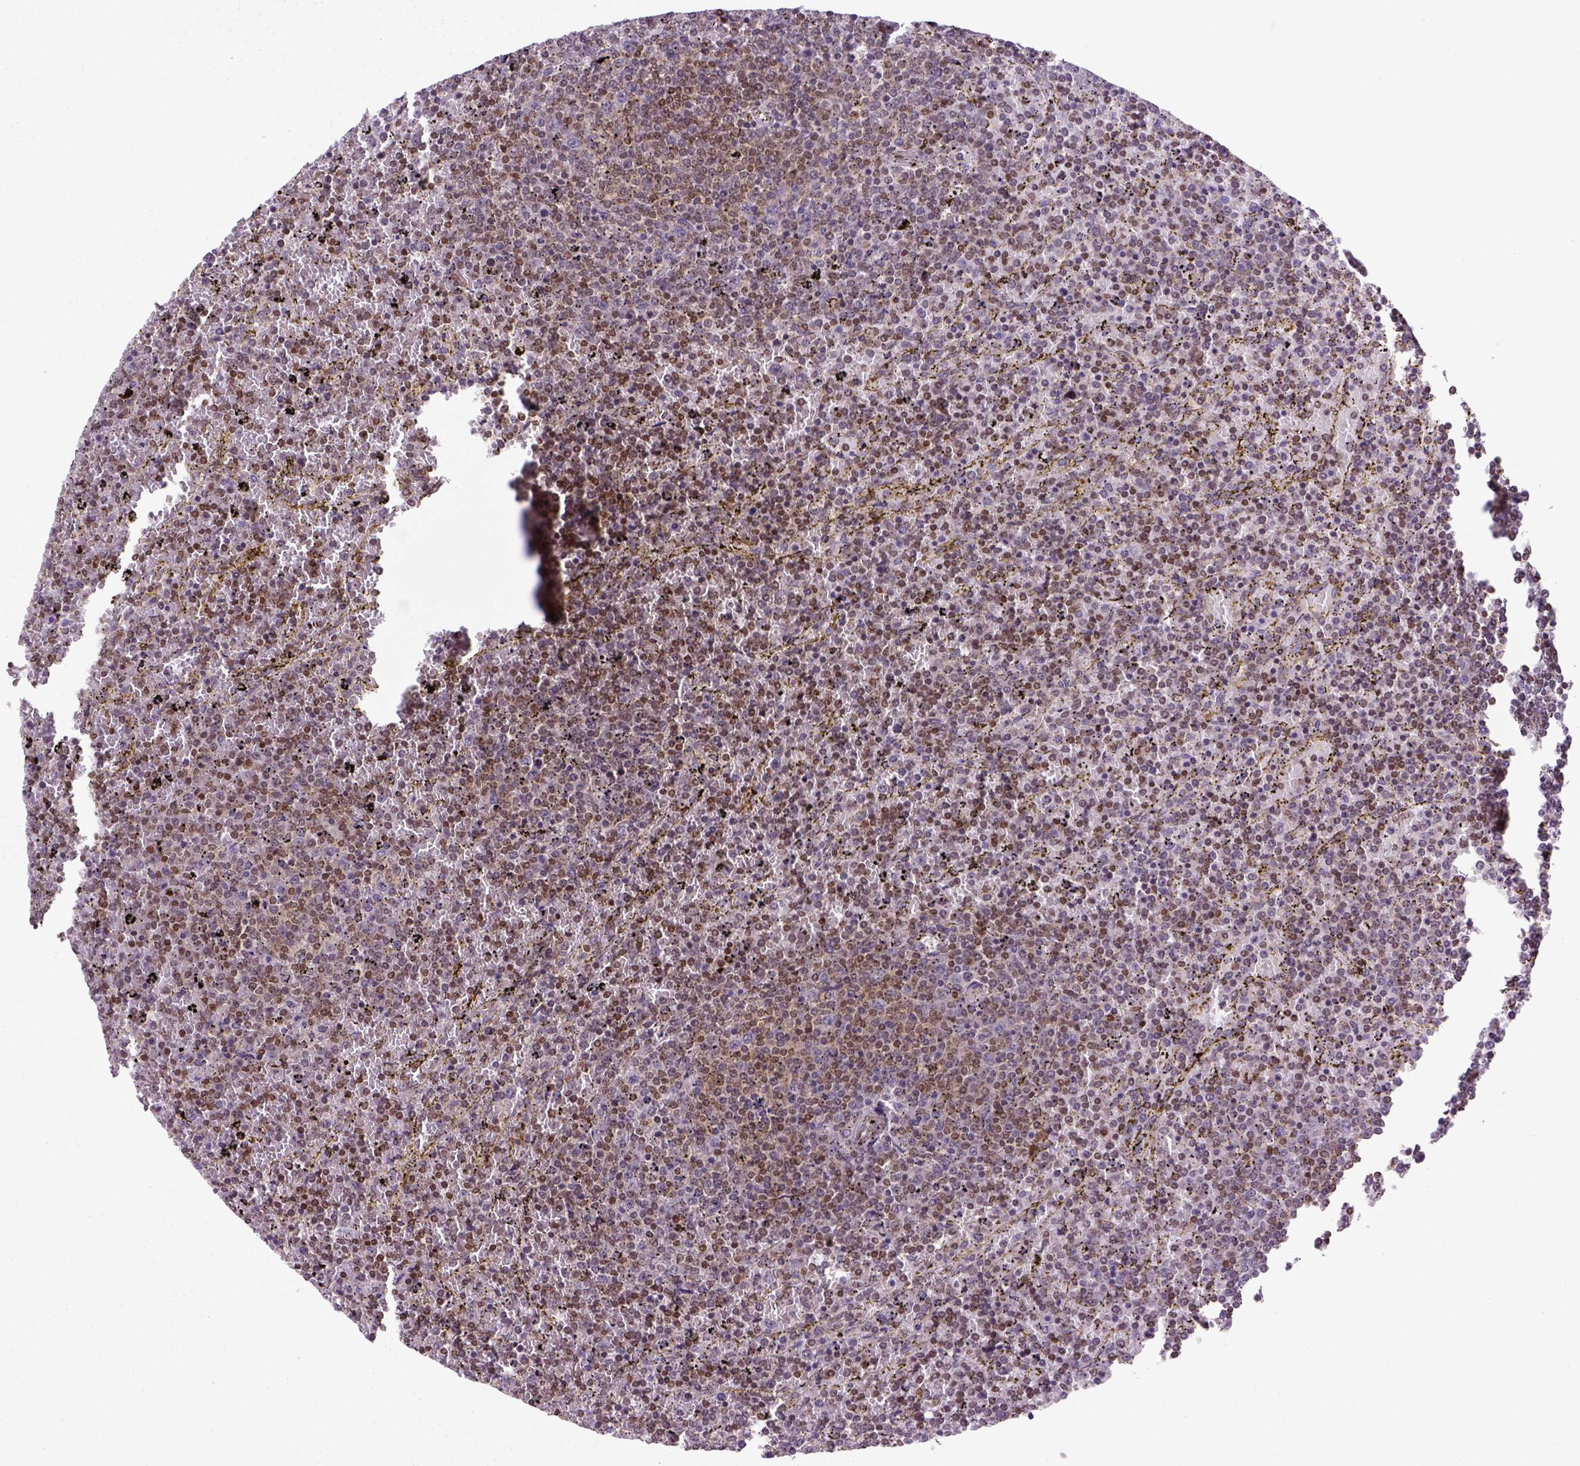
{"staining": {"intensity": "moderate", "quantity": ">75%", "location": "nuclear"}, "tissue": "lymphoma", "cell_type": "Tumor cells", "image_type": "cancer", "snomed": [{"axis": "morphology", "description": "Malignant lymphoma, non-Hodgkin's type, Low grade"}, {"axis": "topography", "description": "Spleen"}], "caption": "This is a histology image of immunohistochemistry (IHC) staining of malignant lymphoma, non-Hodgkin's type (low-grade), which shows moderate staining in the nuclear of tumor cells.", "gene": "MGMT", "patient": {"sex": "female", "age": 77}}